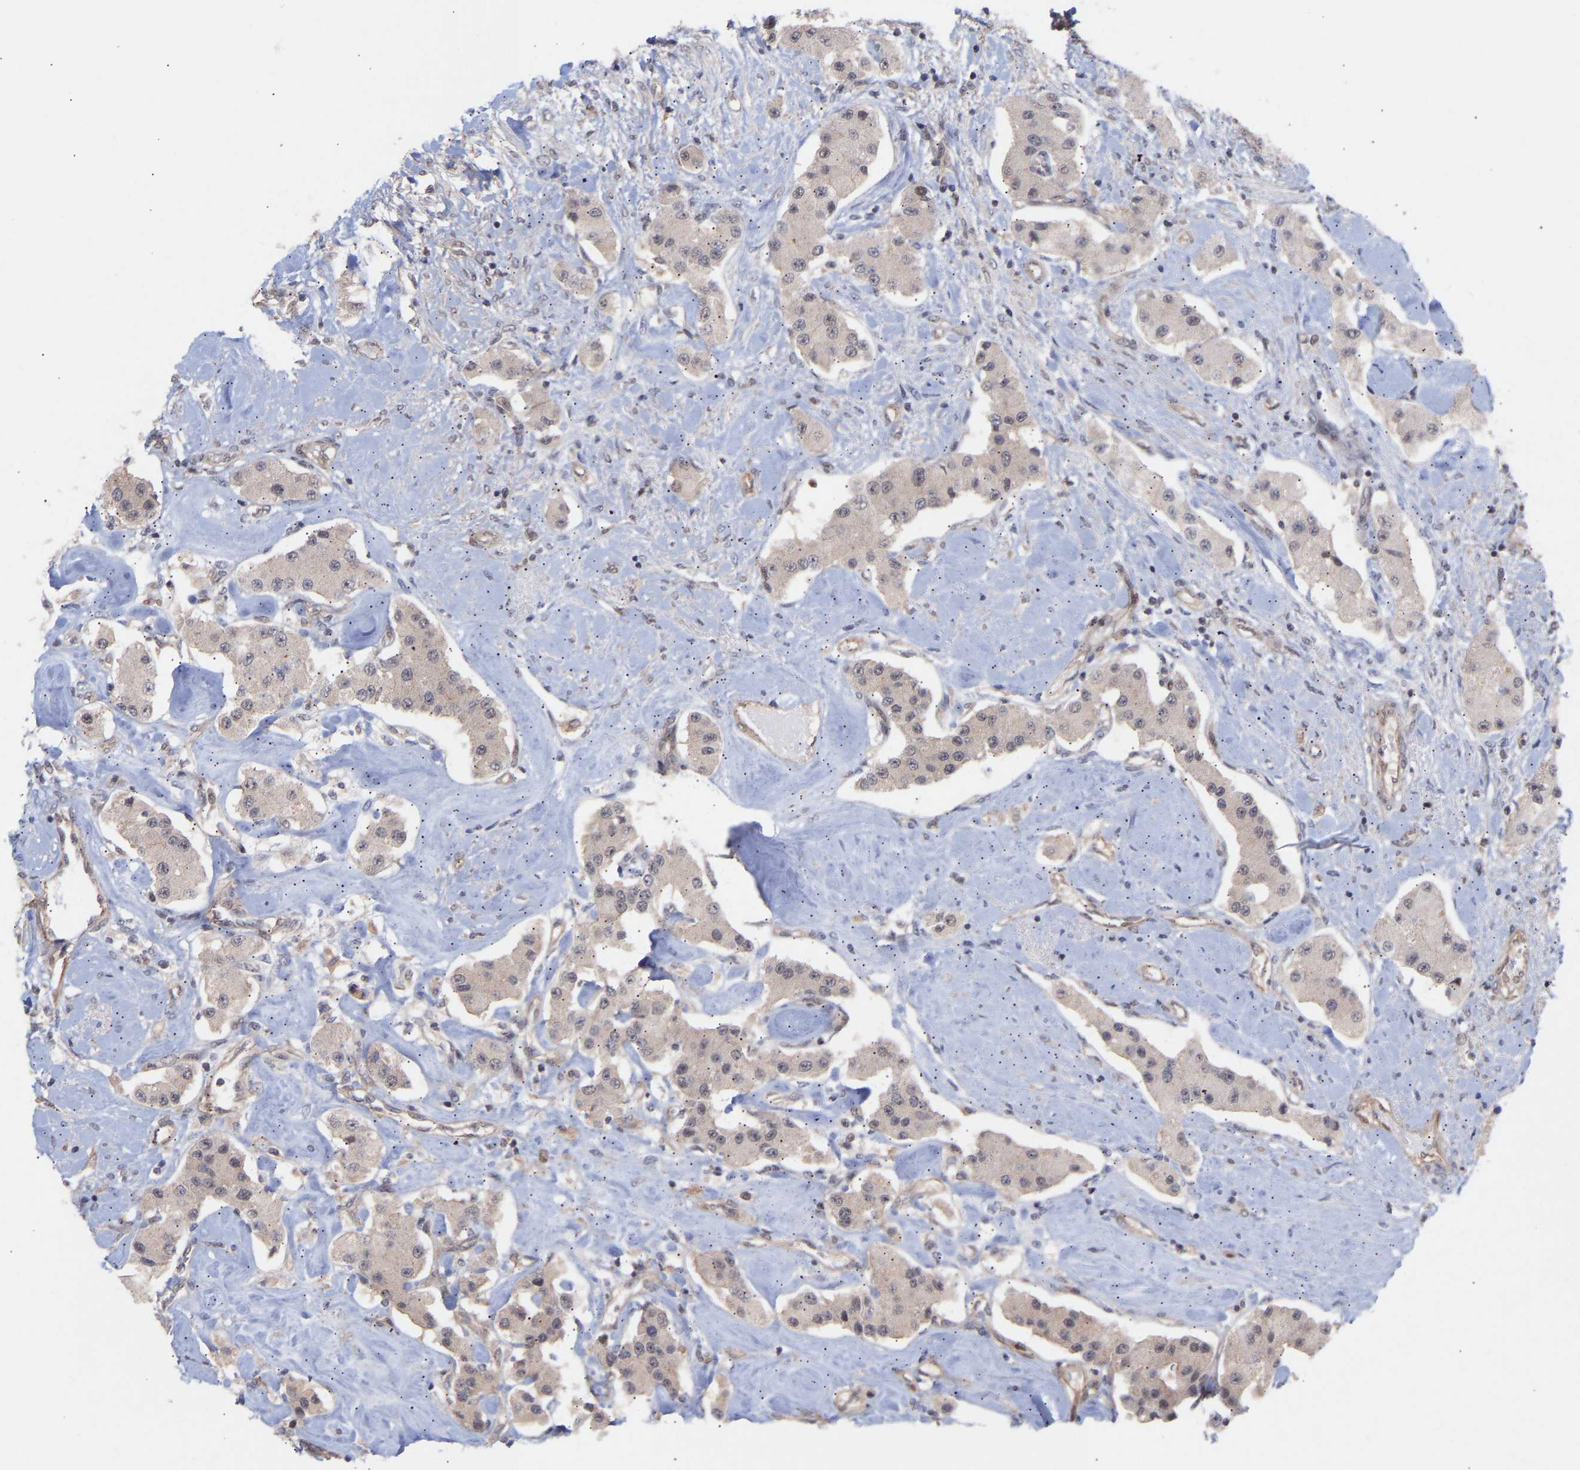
{"staining": {"intensity": "negative", "quantity": "none", "location": "none"}, "tissue": "carcinoid", "cell_type": "Tumor cells", "image_type": "cancer", "snomed": [{"axis": "morphology", "description": "Carcinoid, malignant, NOS"}, {"axis": "topography", "description": "Pancreas"}], "caption": "This is an immunohistochemistry (IHC) micrograph of human malignant carcinoid. There is no expression in tumor cells.", "gene": "PDLIM5", "patient": {"sex": "male", "age": 41}}